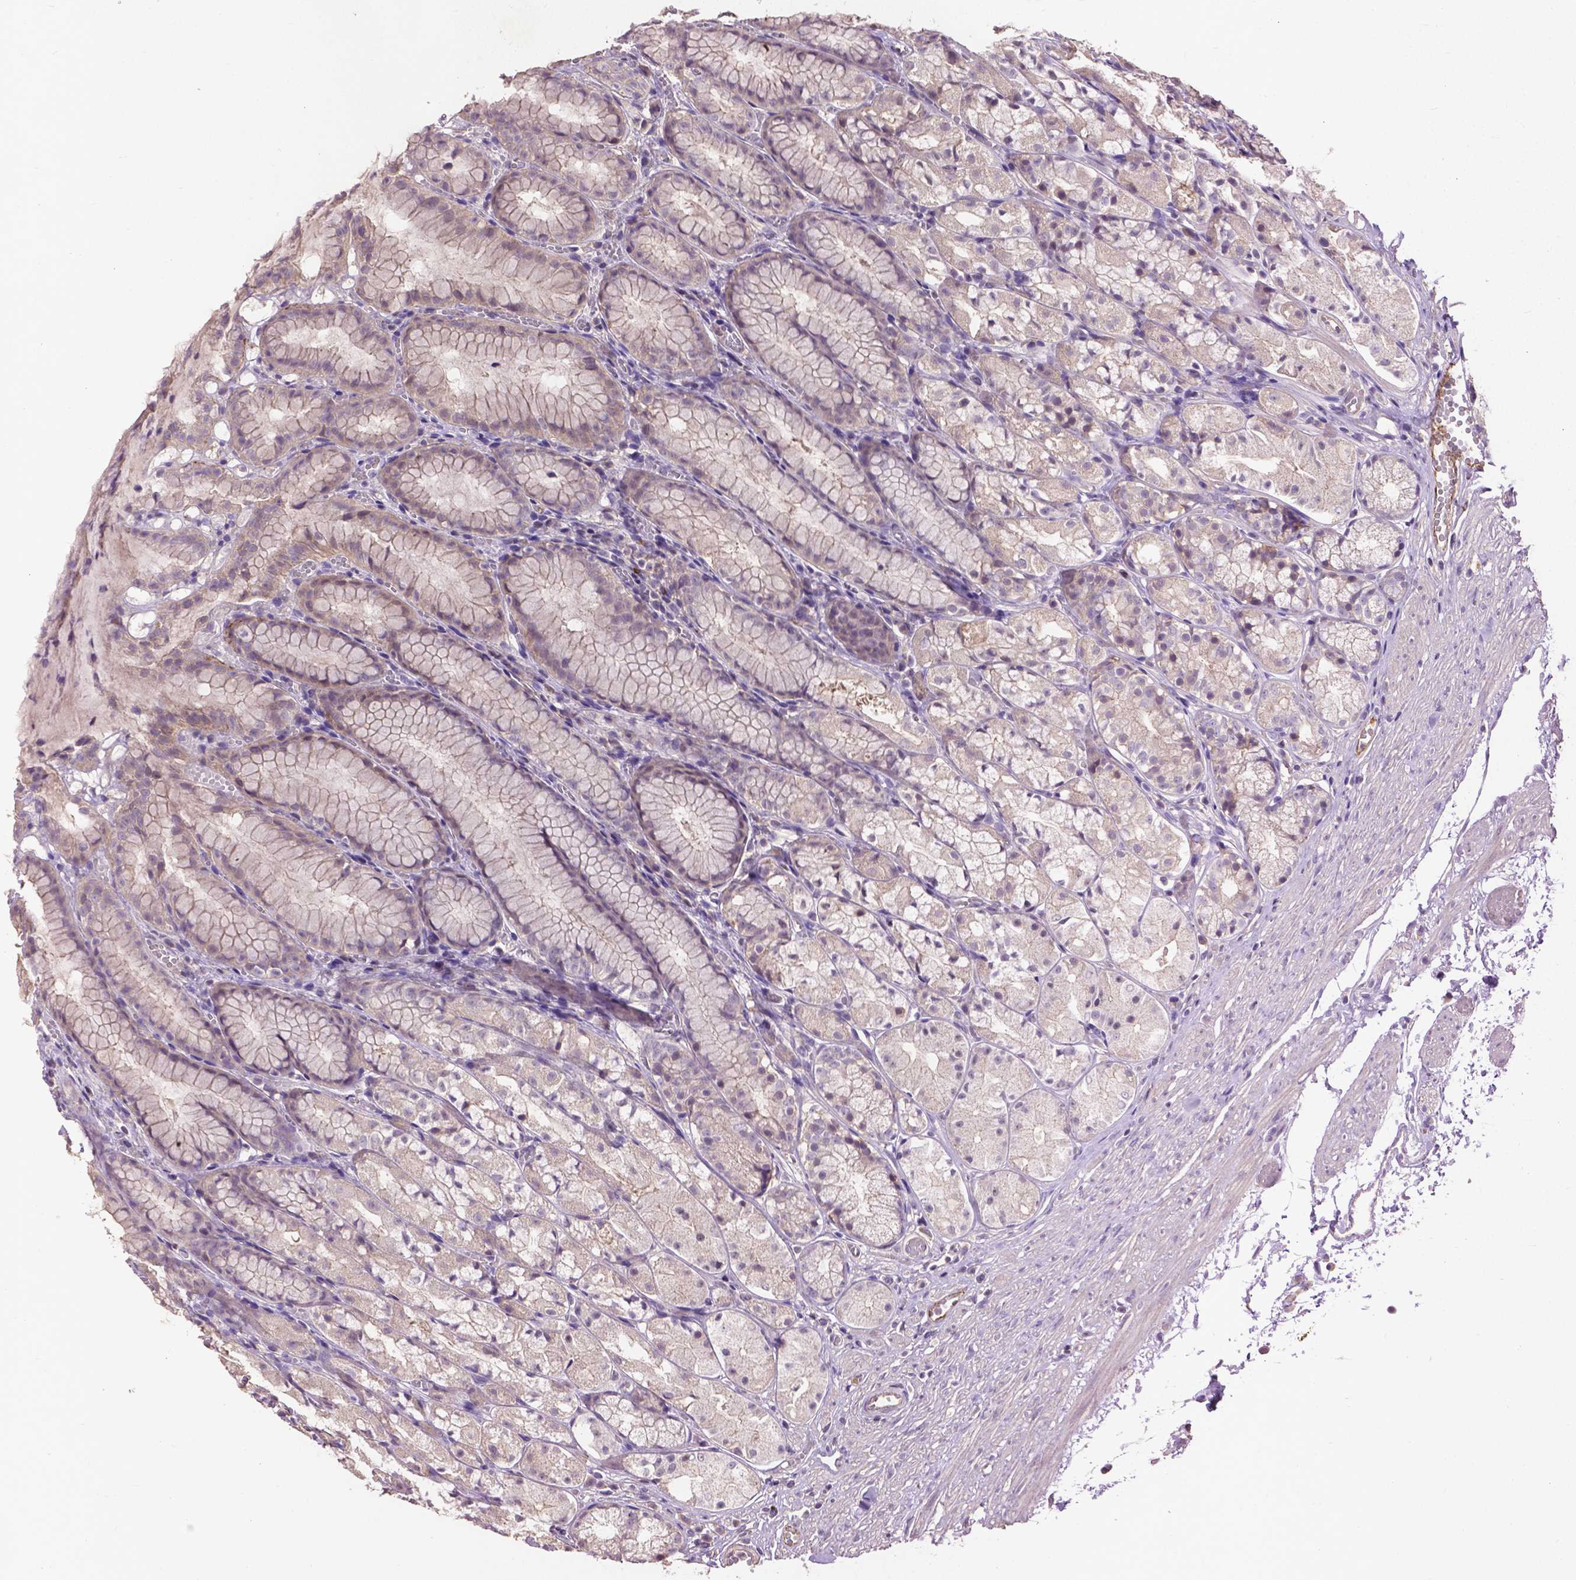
{"staining": {"intensity": "weak", "quantity": "<25%", "location": "cytoplasmic/membranous"}, "tissue": "stomach", "cell_type": "Glandular cells", "image_type": "normal", "snomed": [{"axis": "morphology", "description": "Normal tissue, NOS"}, {"axis": "topography", "description": "Stomach"}], "caption": "Image shows no protein staining in glandular cells of unremarkable stomach. The staining was performed using DAB to visualize the protein expression in brown, while the nuclei were stained in blue with hematoxylin (Magnification: 20x).", "gene": "ZNF337", "patient": {"sex": "male", "age": 70}}